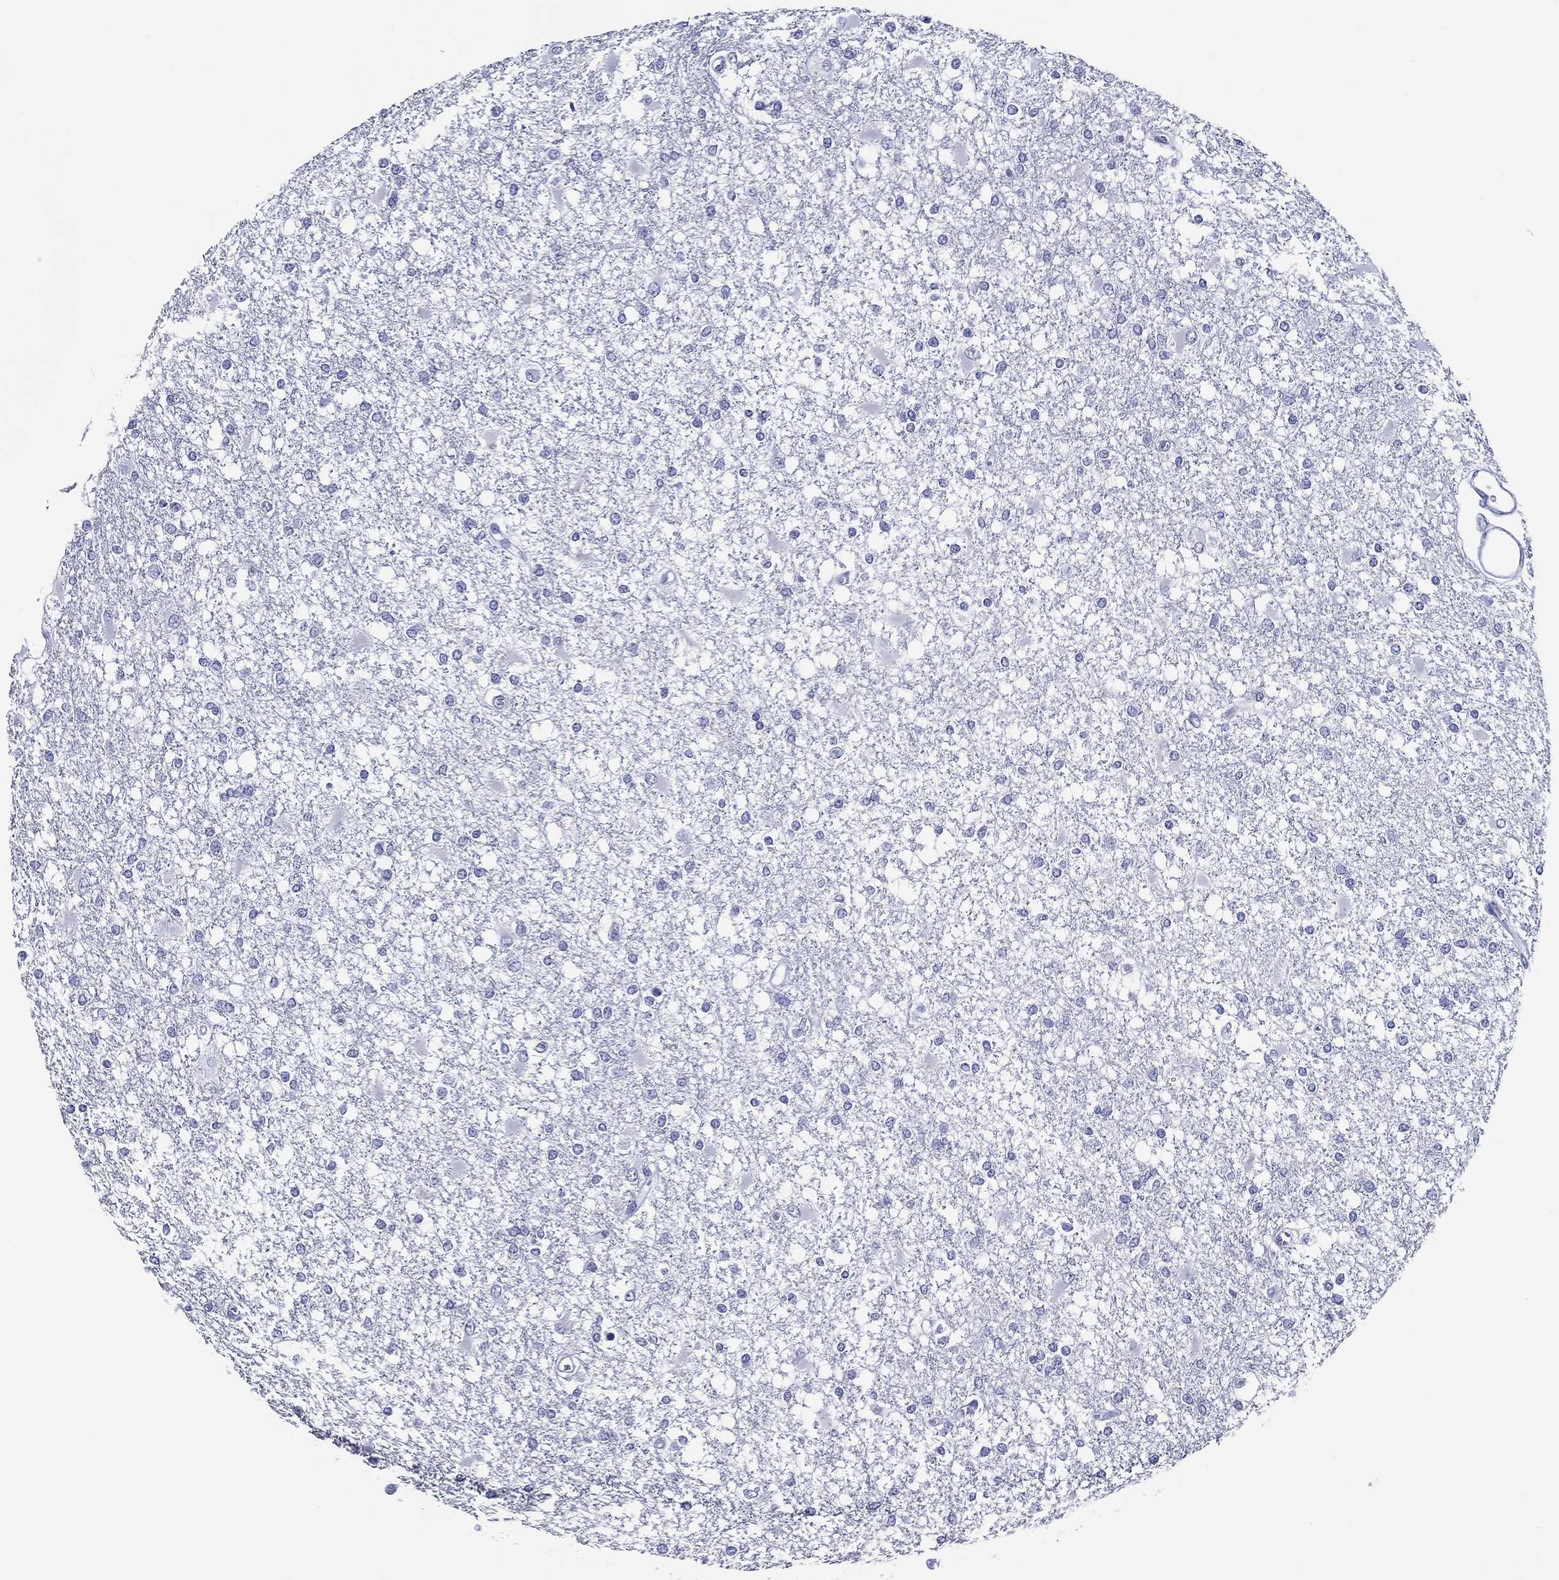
{"staining": {"intensity": "negative", "quantity": "none", "location": "none"}, "tissue": "glioma", "cell_type": "Tumor cells", "image_type": "cancer", "snomed": [{"axis": "morphology", "description": "Glioma, malignant, High grade"}, {"axis": "topography", "description": "Cerebral cortex"}], "caption": "This is a micrograph of IHC staining of high-grade glioma (malignant), which shows no staining in tumor cells.", "gene": "ACE2", "patient": {"sex": "male", "age": 79}}